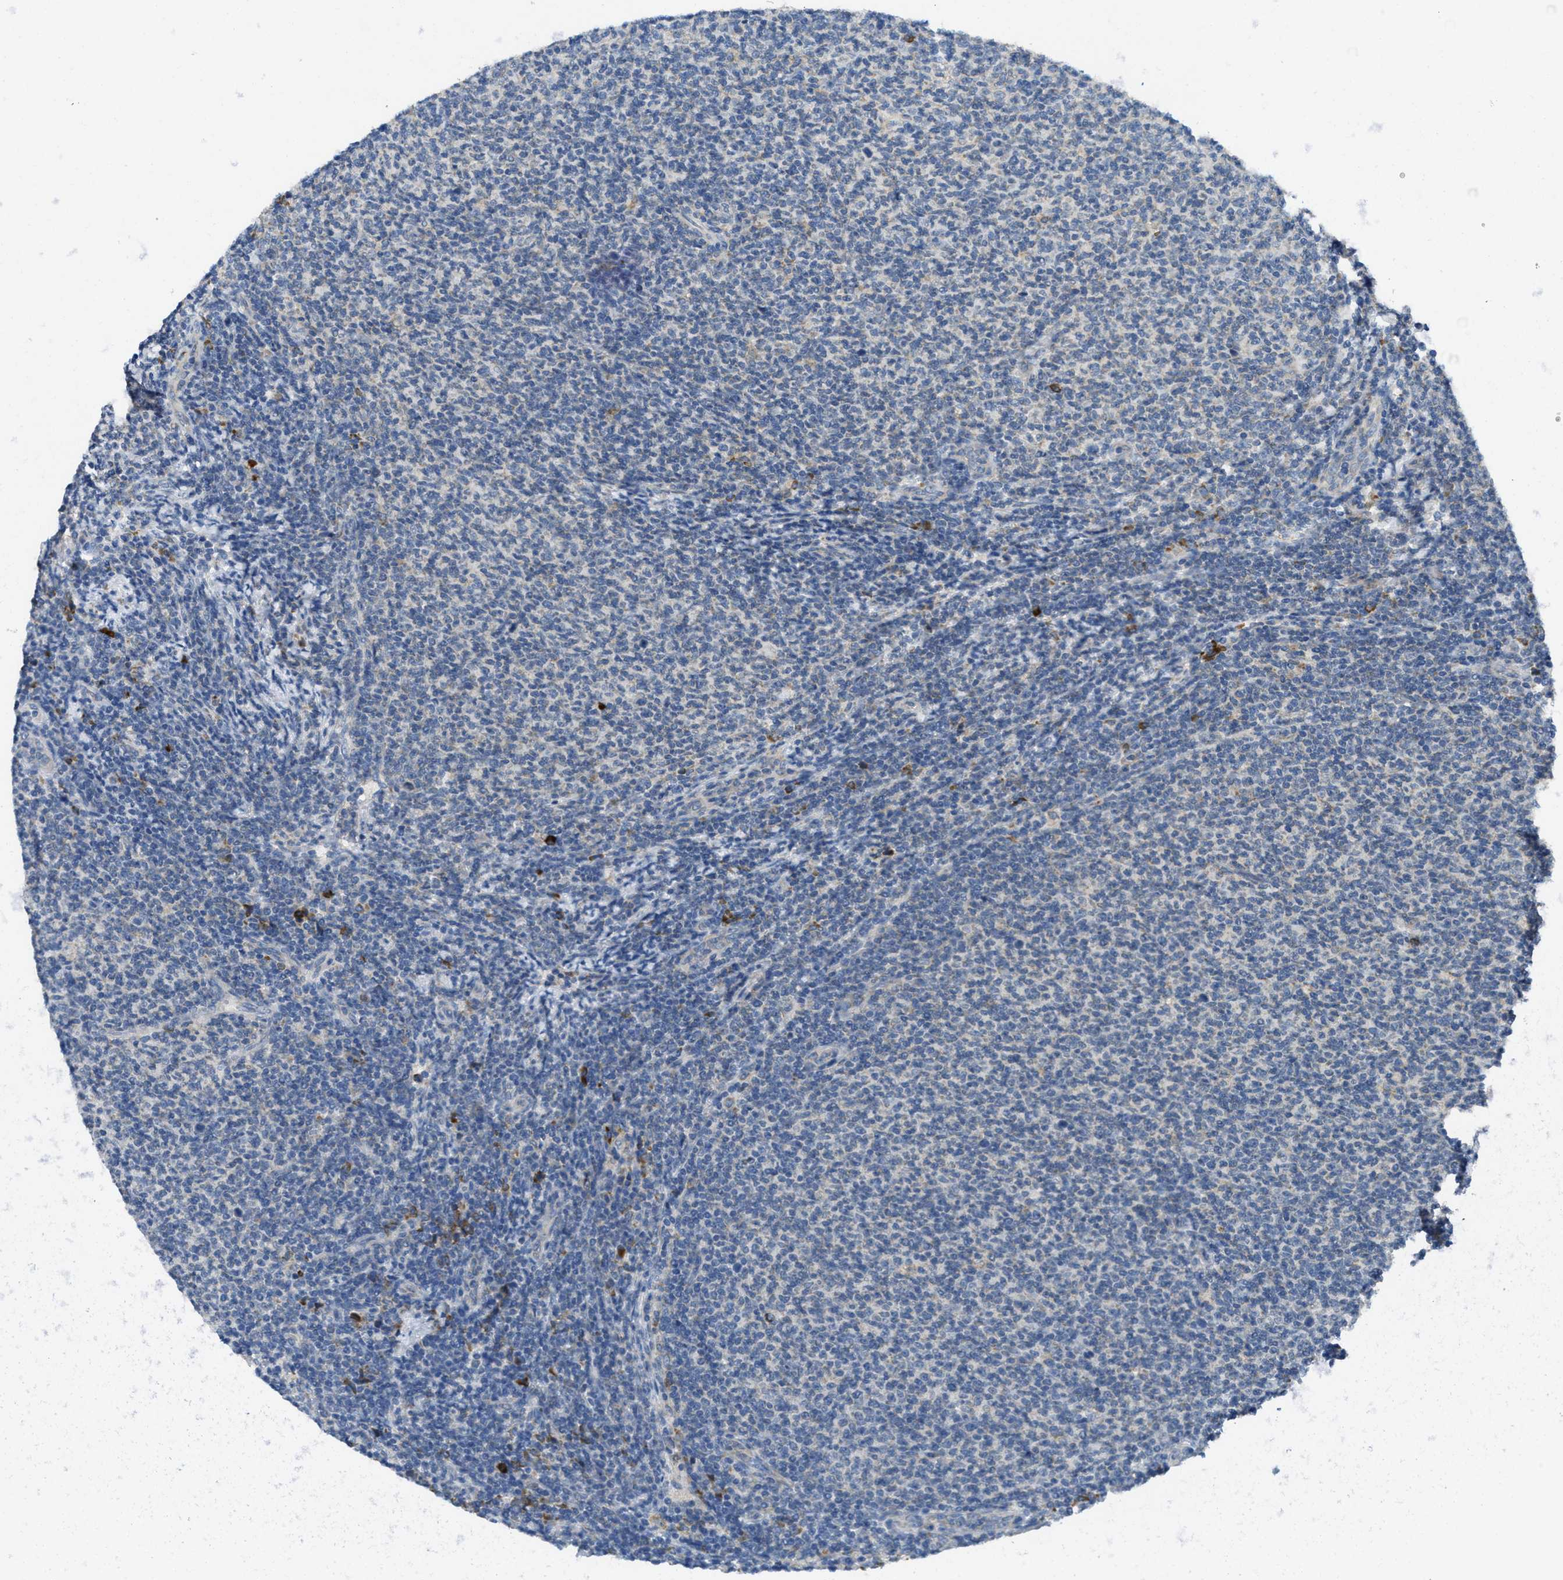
{"staining": {"intensity": "negative", "quantity": "none", "location": "none"}, "tissue": "lymphoma", "cell_type": "Tumor cells", "image_type": "cancer", "snomed": [{"axis": "morphology", "description": "Malignant lymphoma, non-Hodgkin's type, Low grade"}, {"axis": "topography", "description": "Lymph node"}], "caption": "The micrograph exhibits no significant staining in tumor cells of lymphoma.", "gene": "SSR1", "patient": {"sex": "male", "age": 66}}